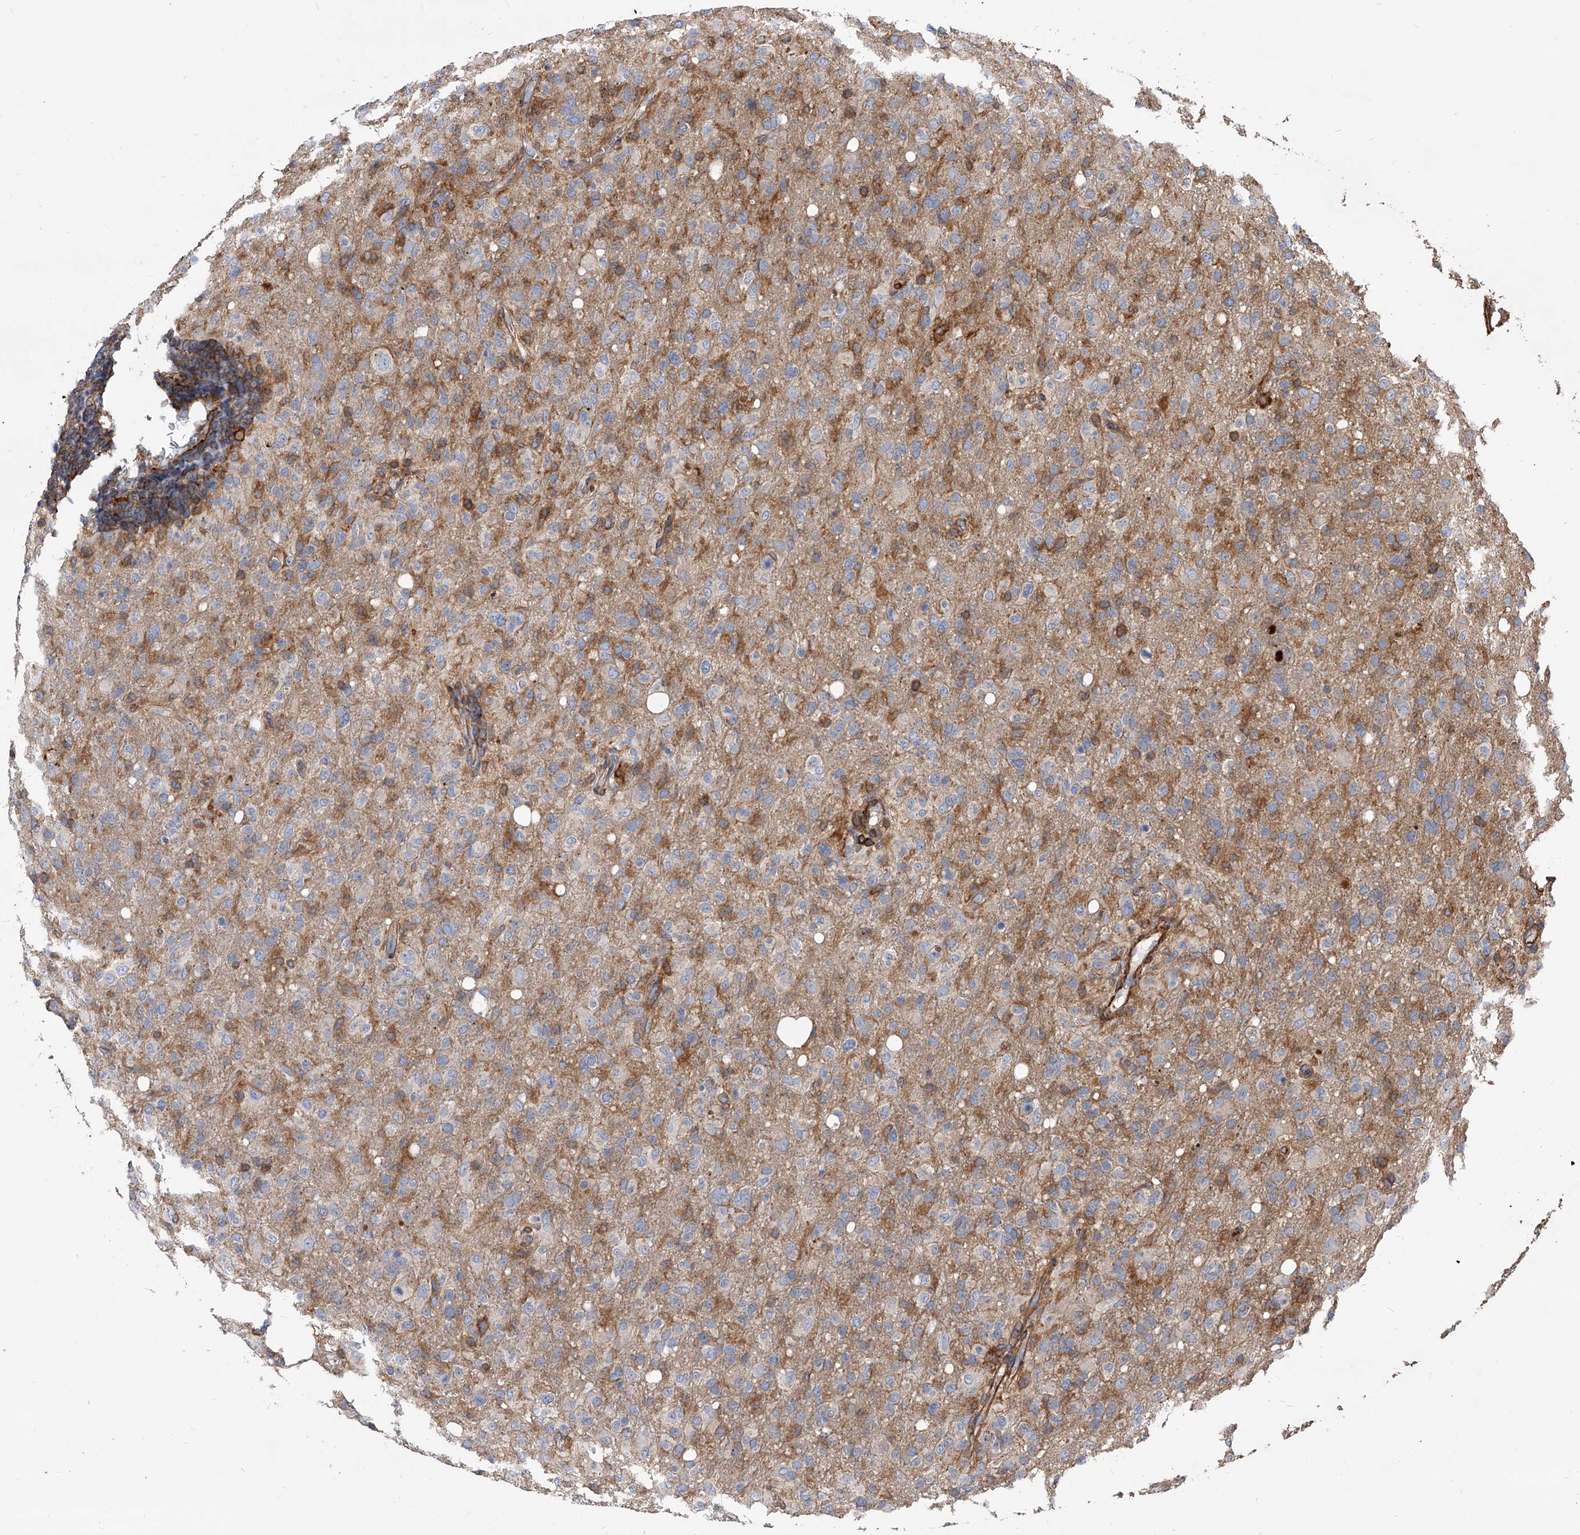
{"staining": {"intensity": "negative", "quantity": "none", "location": "none"}, "tissue": "glioma", "cell_type": "Tumor cells", "image_type": "cancer", "snomed": [{"axis": "morphology", "description": "Glioma, malignant, High grade"}, {"axis": "topography", "description": "Brain"}], "caption": "Human glioma stained for a protein using immunohistochemistry exhibits no staining in tumor cells.", "gene": "PISD", "patient": {"sex": "female", "age": 57}}